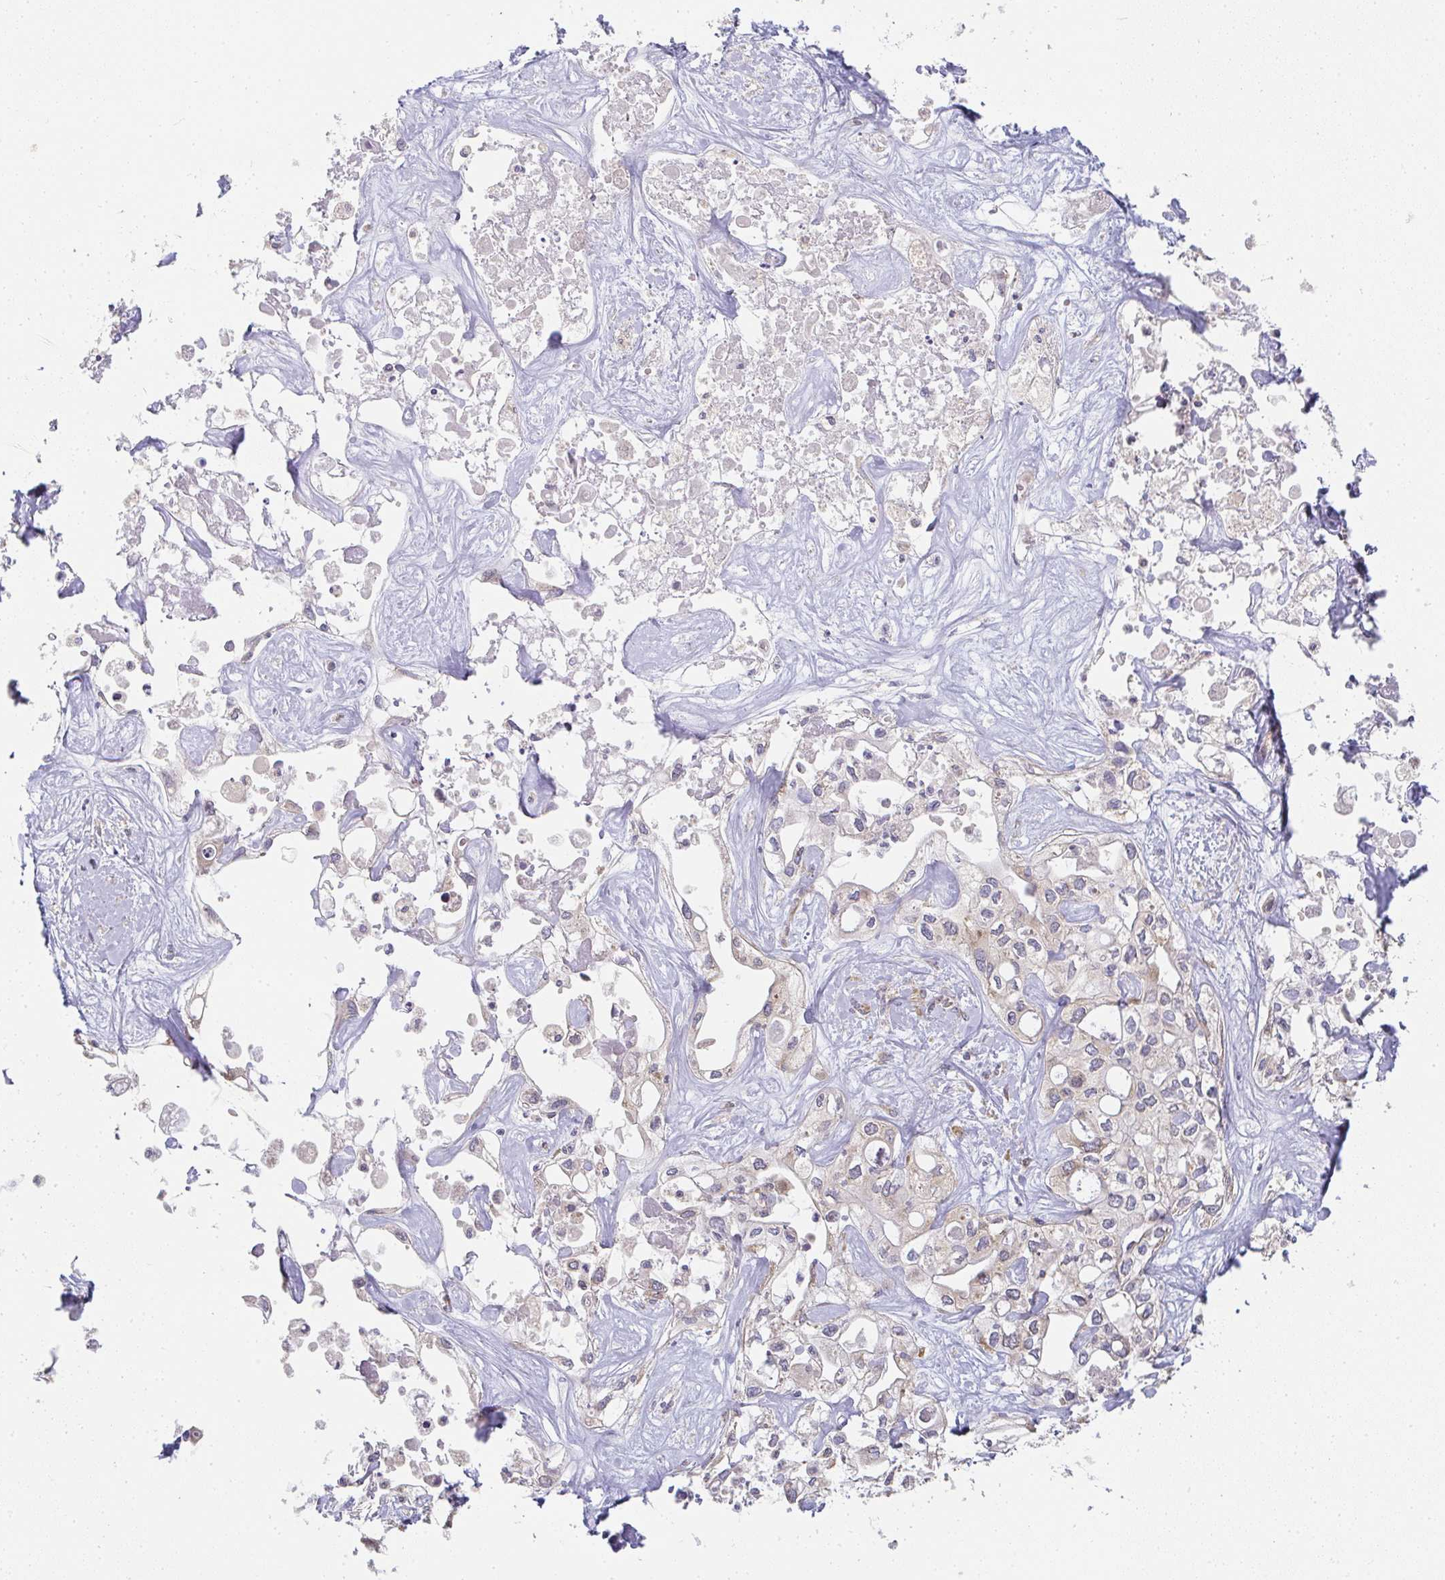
{"staining": {"intensity": "weak", "quantity": "<25%", "location": "cytoplasmic/membranous"}, "tissue": "liver cancer", "cell_type": "Tumor cells", "image_type": "cancer", "snomed": [{"axis": "morphology", "description": "Cholangiocarcinoma"}, {"axis": "topography", "description": "Liver"}], "caption": "Liver cholangiocarcinoma stained for a protein using immunohistochemistry (IHC) reveals no staining tumor cells.", "gene": "SLC35B3", "patient": {"sex": "female", "age": 64}}